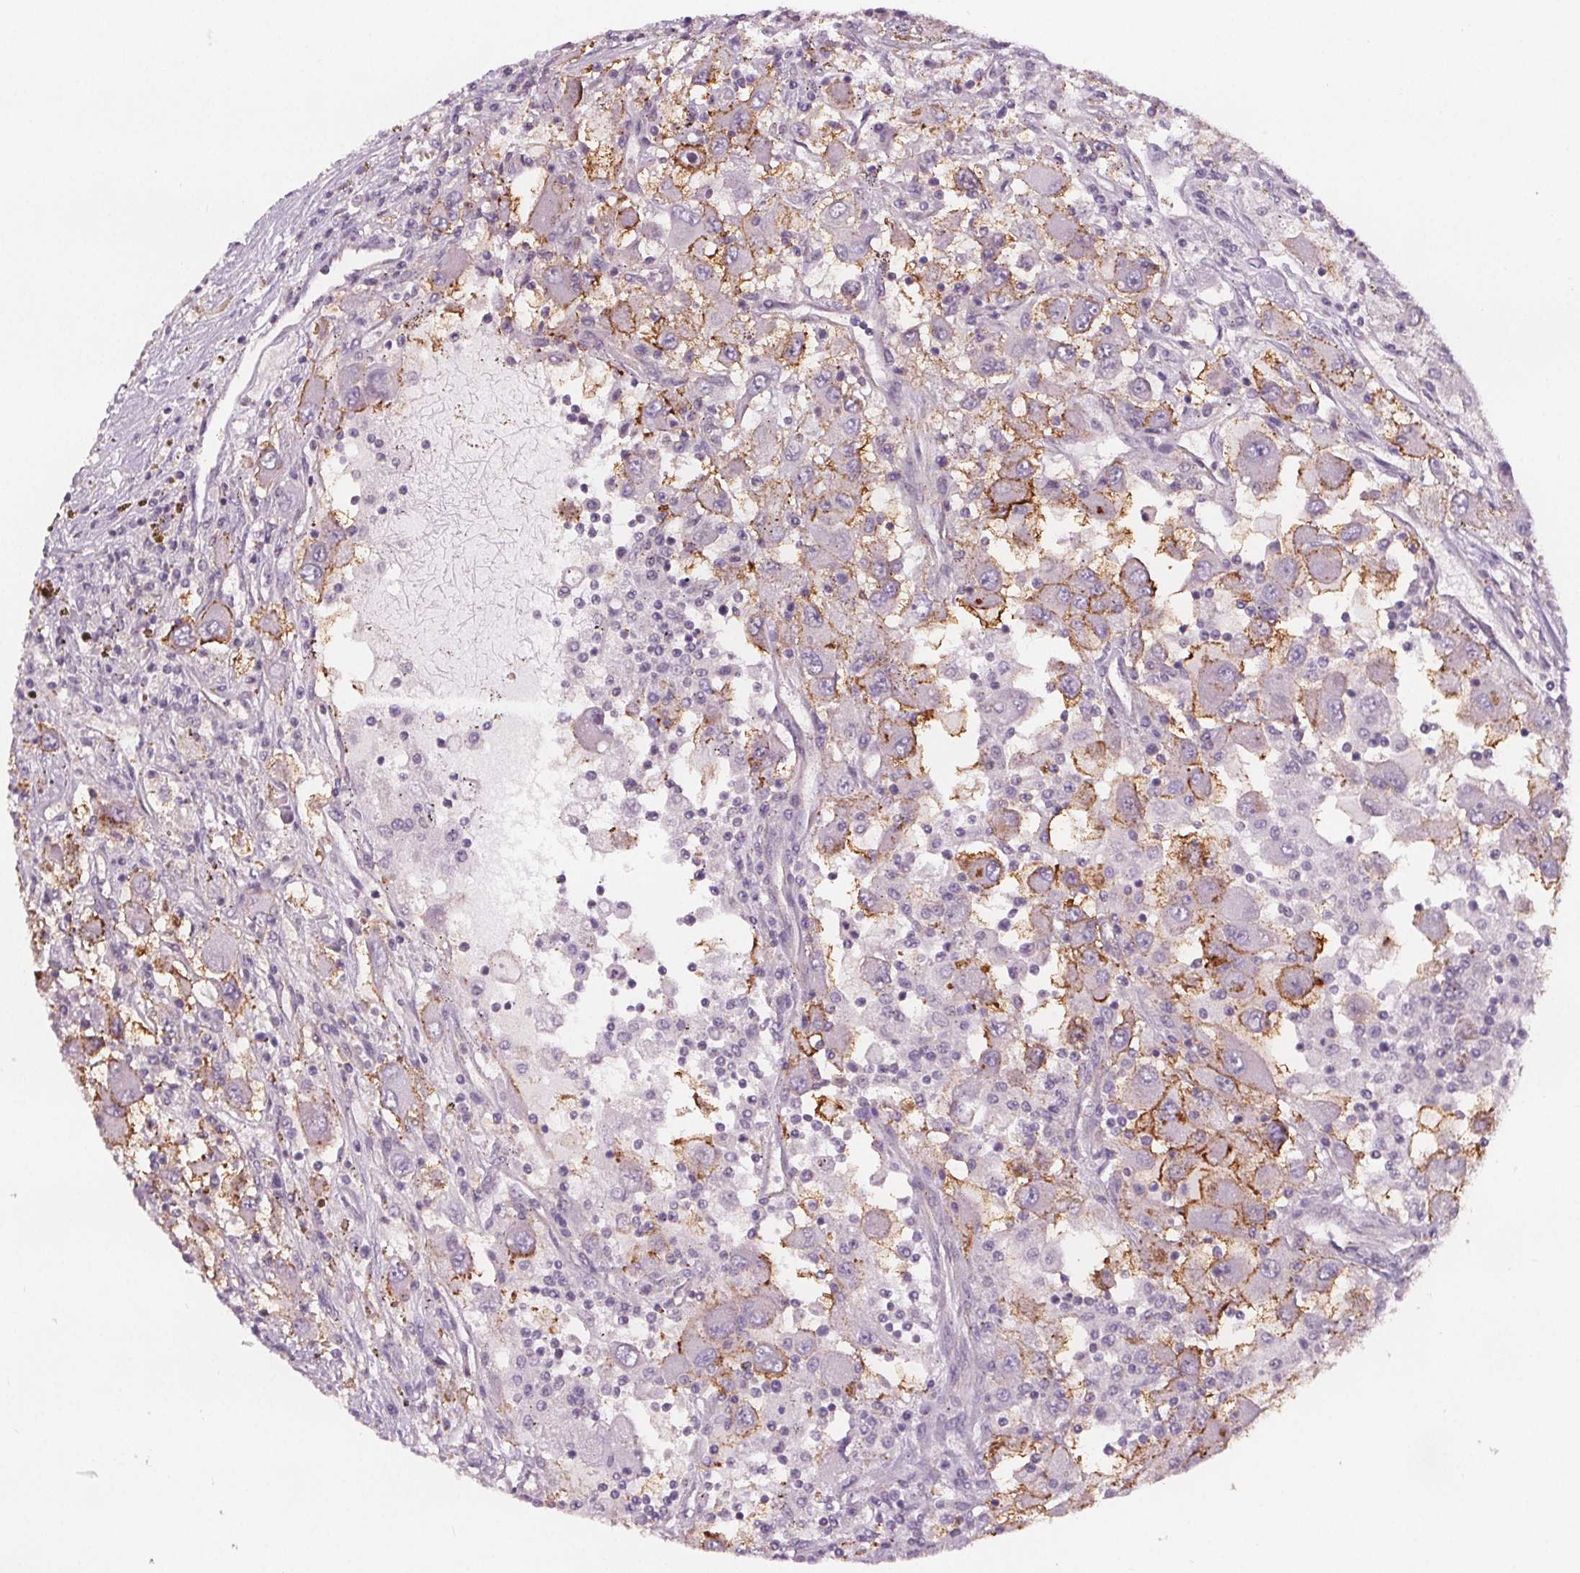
{"staining": {"intensity": "moderate", "quantity": "25%-75%", "location": "cytoplasmic/membranous"}, "tissue": "renal cancer", "cell_type": "Tumor cells", "image_type": "cancer", "snomed": [{"axis": "morphology", "description": "Adenocarcinoma, NOS"}, {"axis": "topography", "description": "Kidney"}], "caption": "Immunohistochemical staining of human renal cancer (adenocarcinoma) displays moderate cytoplasmic/membranous protein expression in about 25%-75% of tumor cells.", "gene": "ATP1A1", "patient": {"sex": "female", "age": 67}}